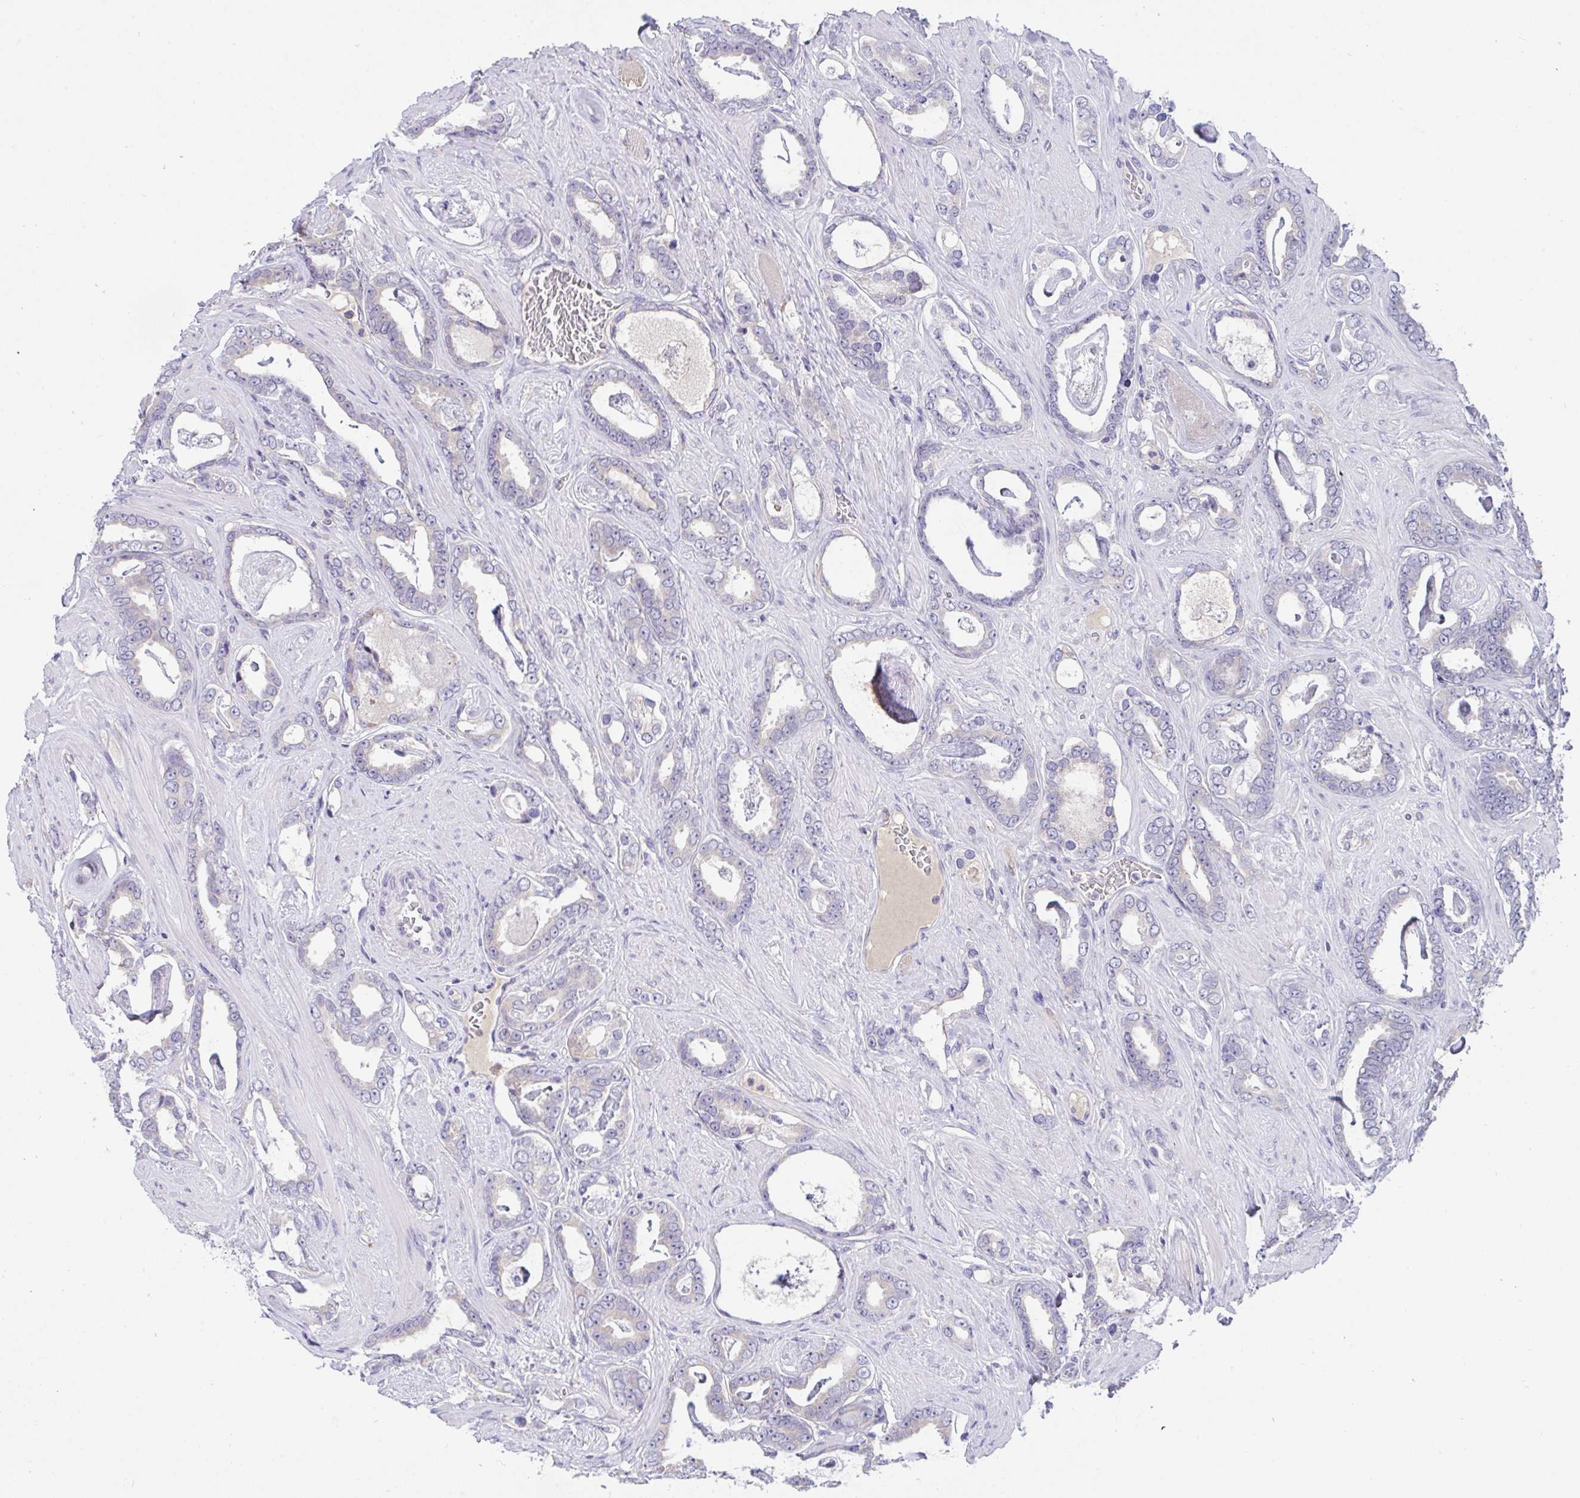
{"staining": {"intensity": "negative", "quantity": "none", "location": "none"}, "tissue": "prostate cancer", "cell_type": "Tumor cells", "image_type": "cancer", "snomed": [{"axis": "morphology", "description": "Adenocarcinoma, High grade"}, {"axis": "topography", "description": "Prostate"}], "caption": "Protein analysis of prostate cancer (high-grade adenocarcinoma) demonstrates no significant staining in tumor cells.", "gene": "TMEM41A", "patient": {"sex": "male", "age": 63}}